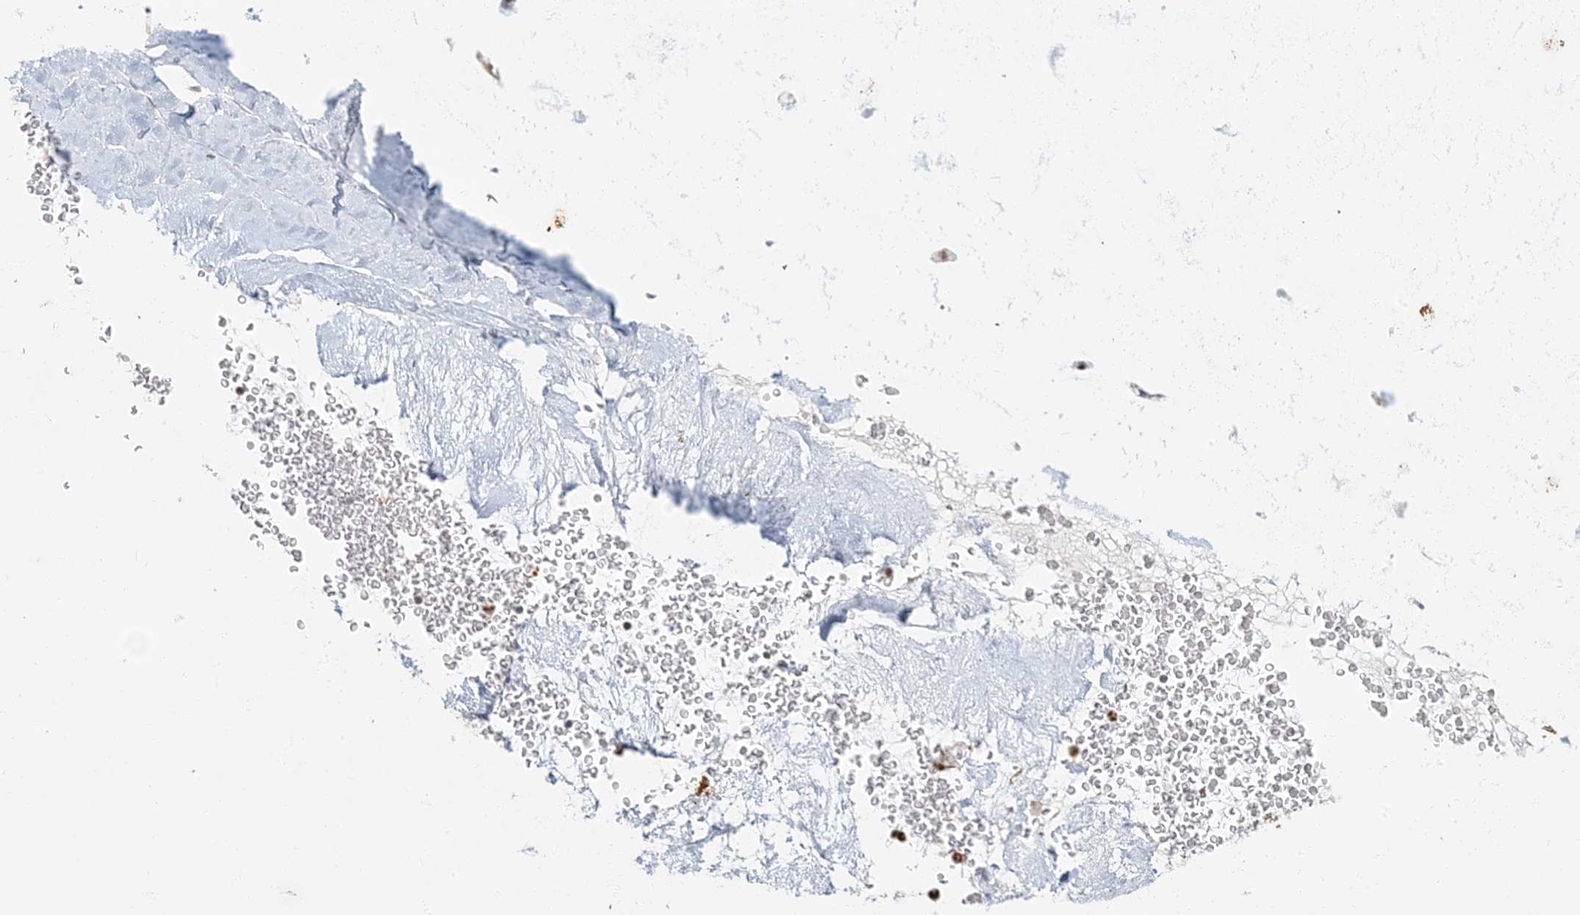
{"staining": {"intensity": "moderate", "quantity": "<25%", "location": "nuclear"}, "tissue": "adipose tissue", "cell_type": "Adipocytes", "image_type": "normal", "snomed": [{"axis": "morphology", "description": "Normal tissue, NOS"}, {"axis": "morphology", "description": "Squamous cell carcinoma, NOS"}, {"axis": "topography", "description": "Lymph node"}, {"axis": "topography", "description": "Bronchus"}, {"axis": "topography", "description": "Lung"}], "caption": "This is an image of immunohistochemistry (IHC) staining of normal adipose tissue, which shows moderate staining in the nuclear of adipocytes.", "gene": "AK9", "patient": {"sex": "male", "age": 66}}